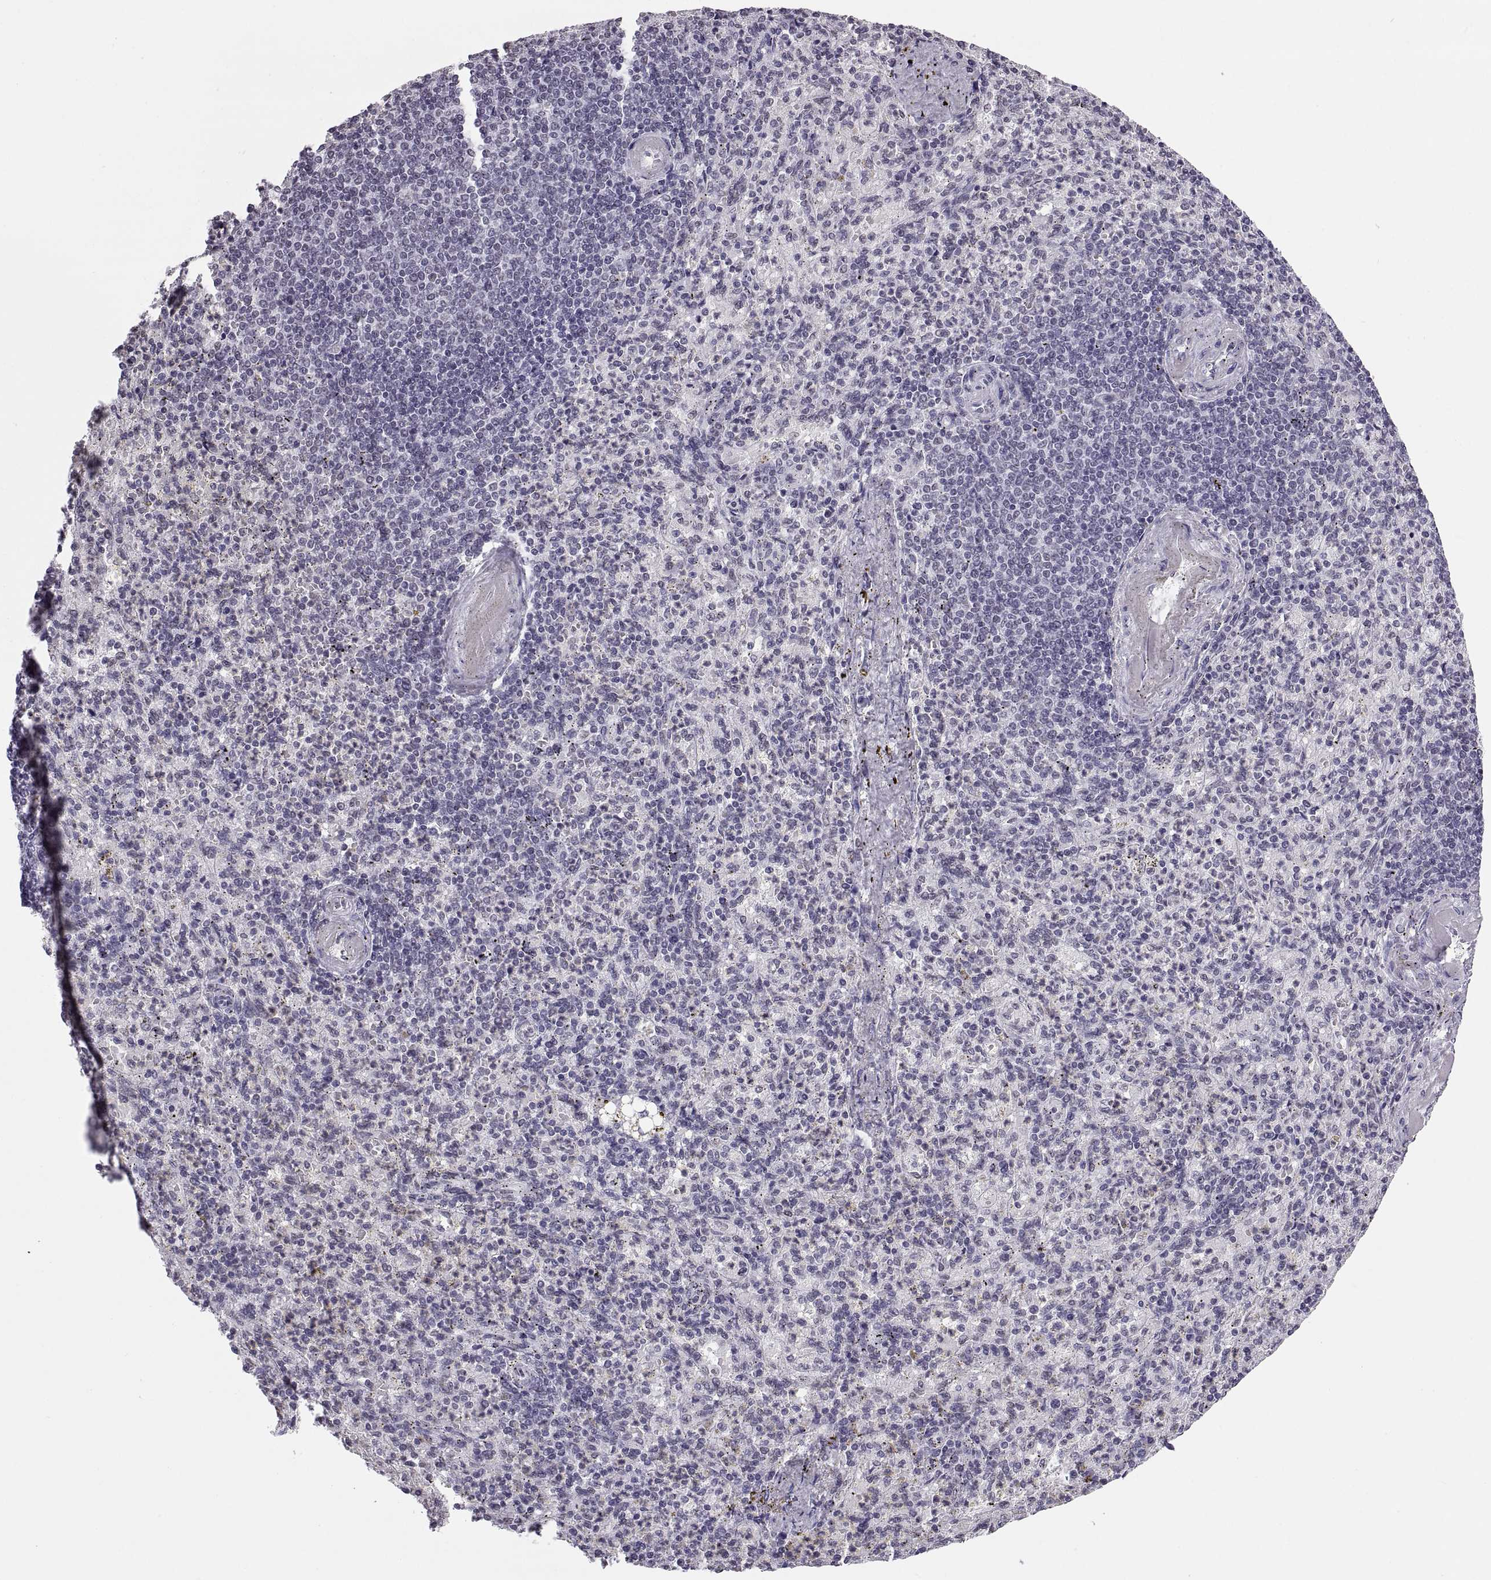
{"staining": {"intensity": "negative", "quantity": "none", "location": "none"}, "tissue": "spleen", "cell_type": "Cells in red pulp", "image_type": "normal", "snomed": [{"axis": "morphology", "description": "Normal tissue, NOS"}, {"axis": "topography", "description": "Spleen"}], "caption": "Immunohistochemistry of benign spleen shows no staining in cells in red pulp.", "gene": "CARTPT", "patient": {"sex": "female", "age": 74}}